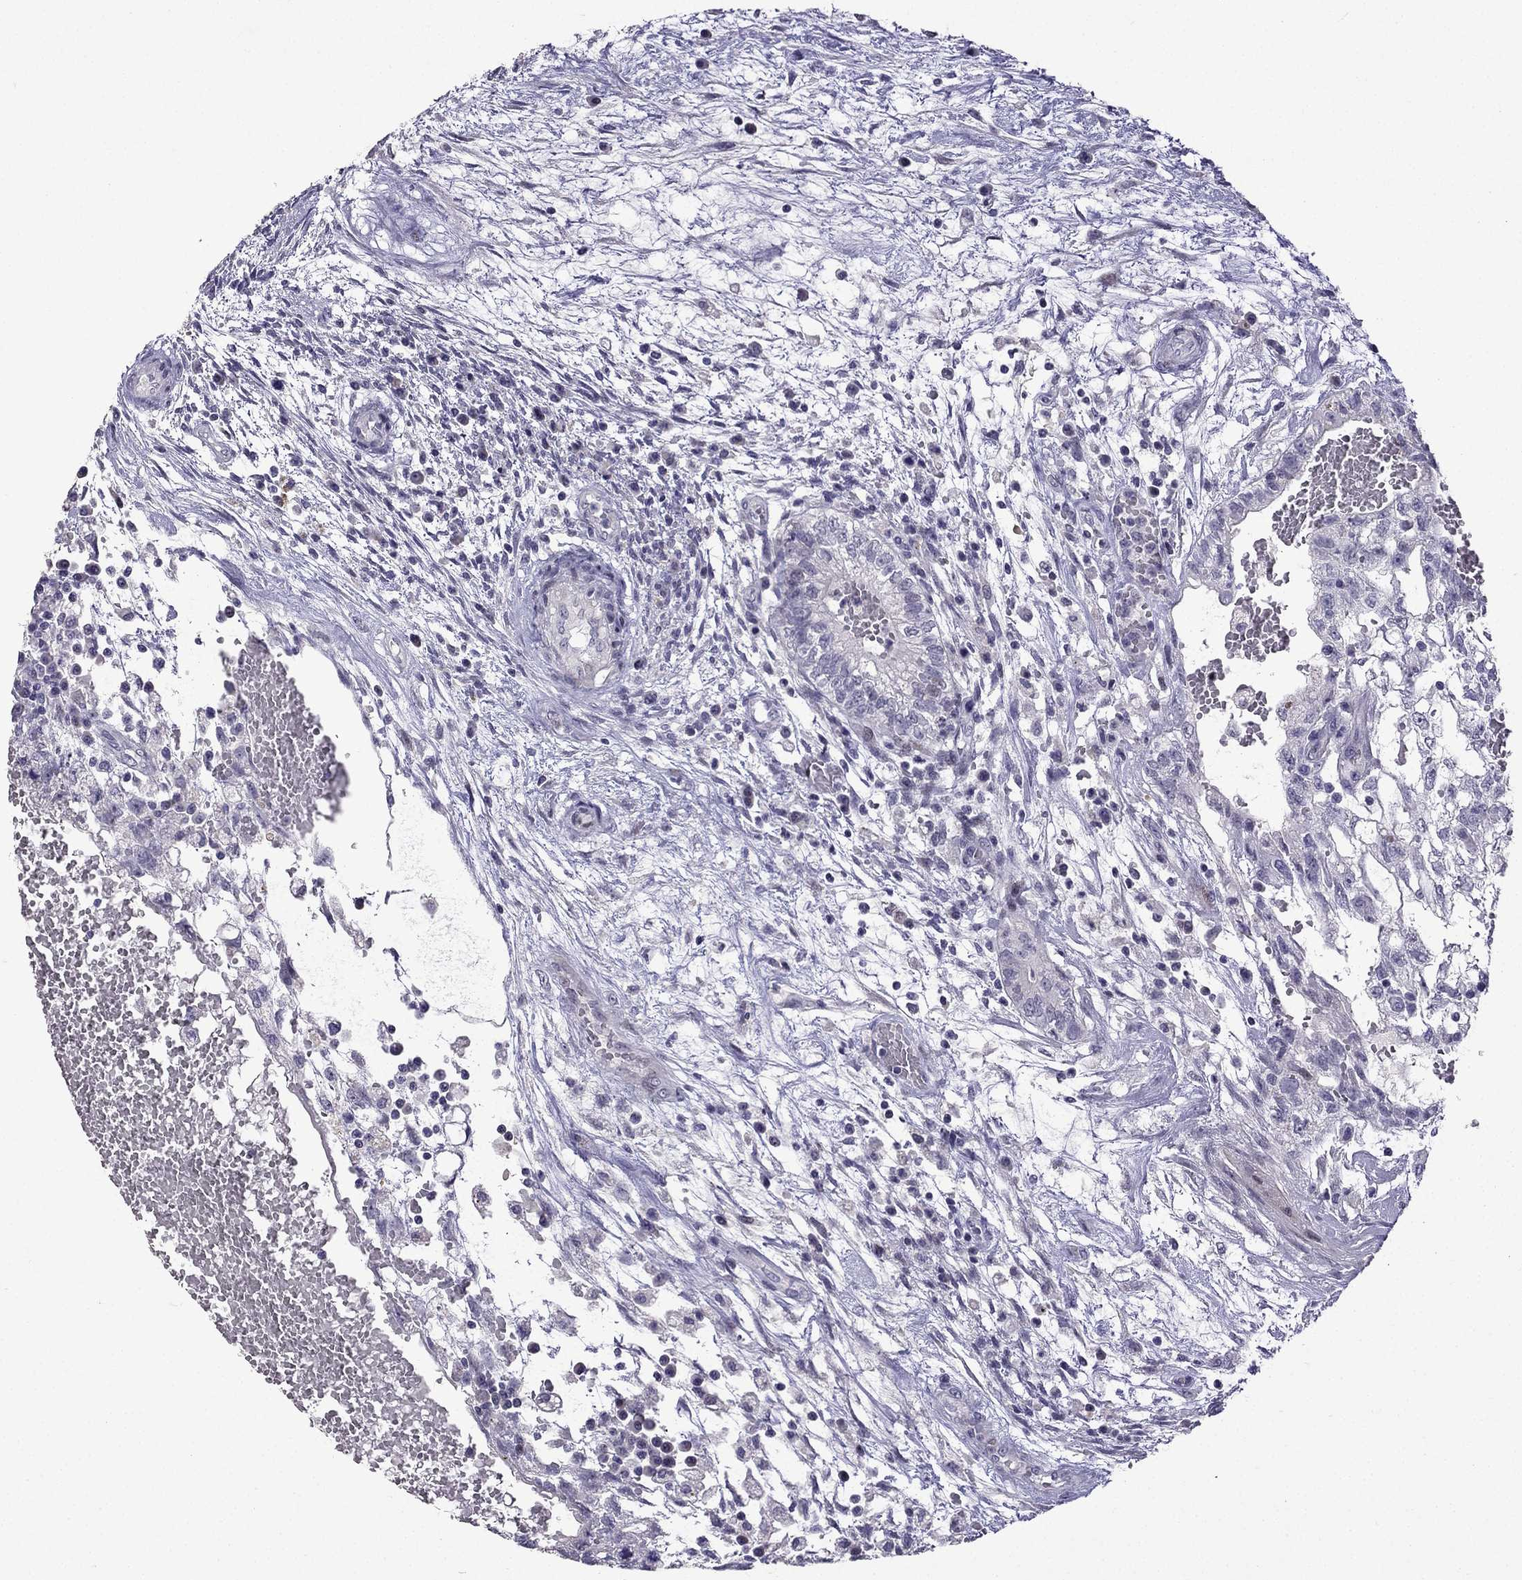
{"staining": {"intensity": "negative", "quantity": "none", "location": "none"}, "tissue": "testis cancer", "cell_type": "Tumor cells", "image_type": "cancer", "snomed": [{"axis": "morphology", "description": "Normal tissue, NOS"}, {"axis": "morphology", "description": "Carcinoma, Embryonal, NOS"}, {"axis": "topography", "description": "Testis"}, {"axis": "topography", "description": "Epididymis"}], "caption": "DAB immunohistochemical staining of human testis cancer (embryonal carcinoma) reveals no significant expression in tumor cells.", "gene": "TTN", "patient": {"sex": "male", "age": 32}}